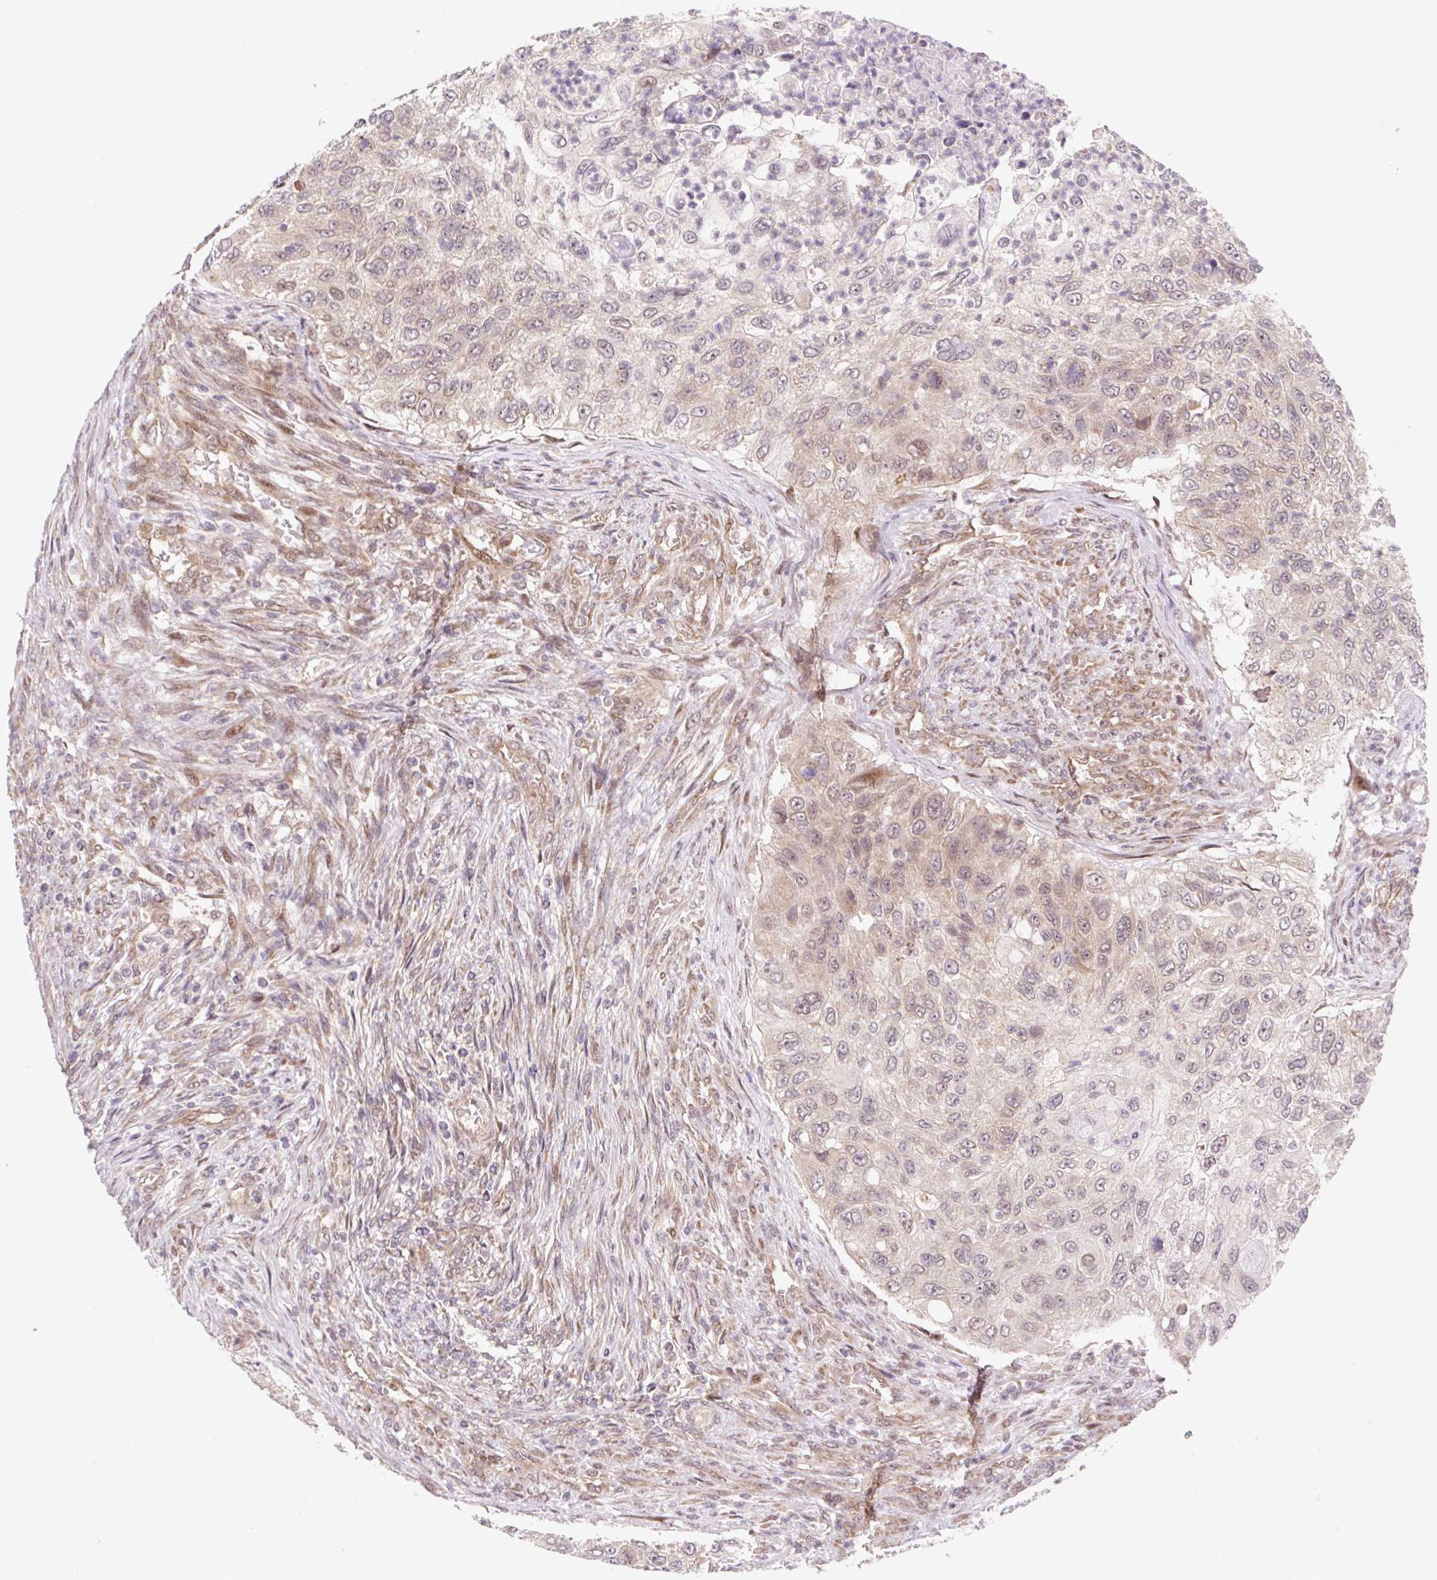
{"staining": {"intensity": "weak", "quantity": "25%-75%", "location": "cytoplasmic/membranous,nuclear"}, "tissue": "urothelial cancer", "cell_type": "Tumor cells", "image_type": "cancer", "snomed": [{"axis": "morphology", "description": "Urothelial carcinoma, High grade"}, {"axis": "topography", "description": "Urinary bladder"}], "caption": "Protein expression by immunohistochemistry (IHC) exhibits weak cytoplasmic/membranous and nuclear positivity in about 25%-75% of tumor cells in high-grade urothelial carcinoma.", "gene": "HFE", "patient": {"sex": "female", "age": 60}}